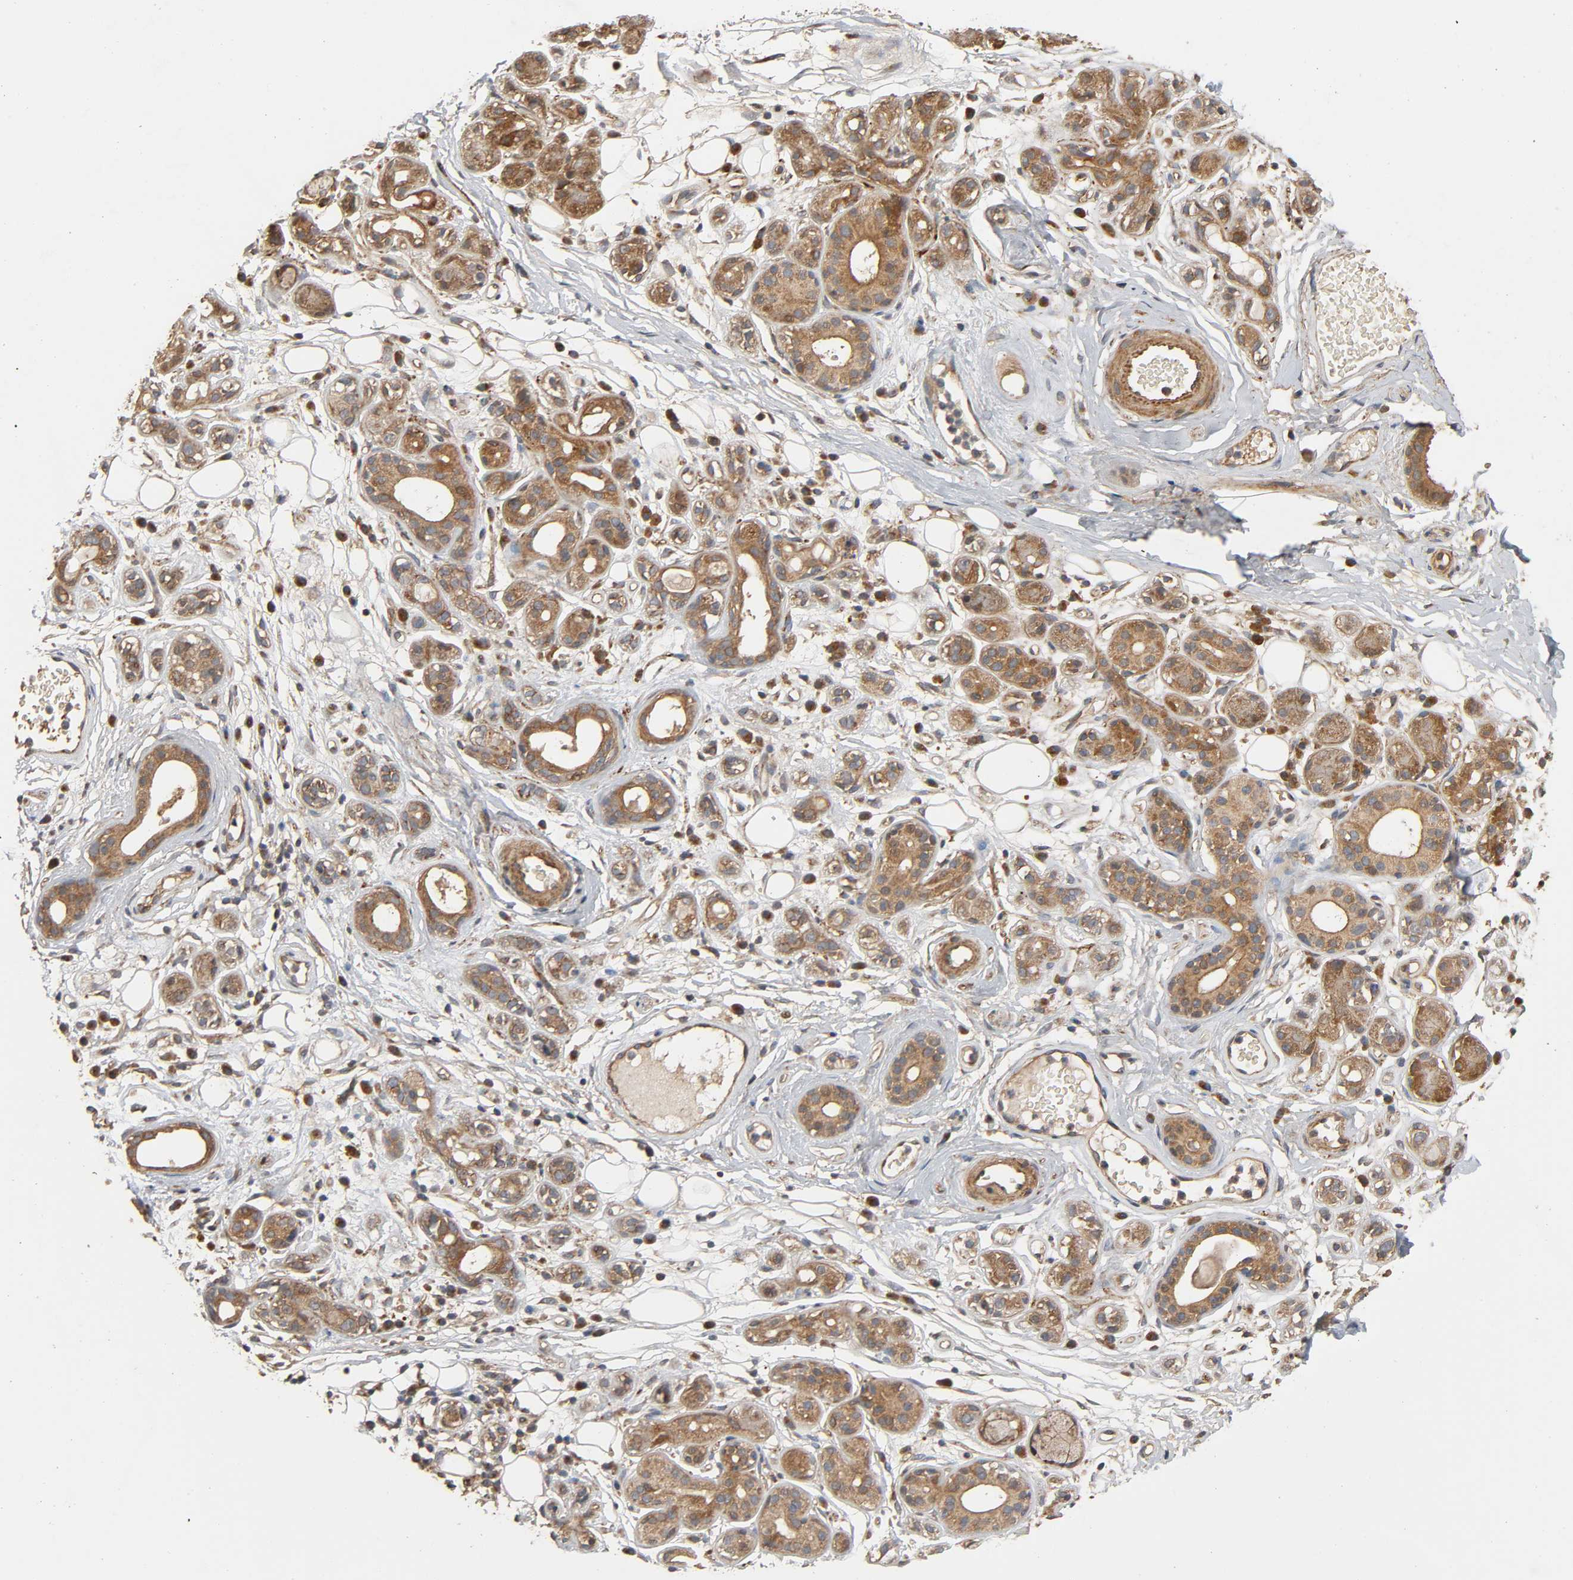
{"staining": {"intensity": "moderate", "quantity": ">75%", "location": "cytoplasmic/membranous"}, "tissue": "salivary gland", "cell_type": "Glandular cells", "image_type": "normal", "snomed": [{"axis": "morphology", "description": "Normal tissue, NOS"}, {"axis": "topography", "description": "Salivary gland"}], "caption": "IHC (DAB) staining of unremarkable salivary gland reveals moderate cytoplasmic/membranous protein positivity in approximately >75% of glandular cells. The staining is performed using DAB (3,3'-diaminobenzidine) brown chromogen to label protein expression. The nuclei are counter-stained blue using hematoxylin.", "gene": "SGSM1", "patient": {"sex": "male", "age": 54}}